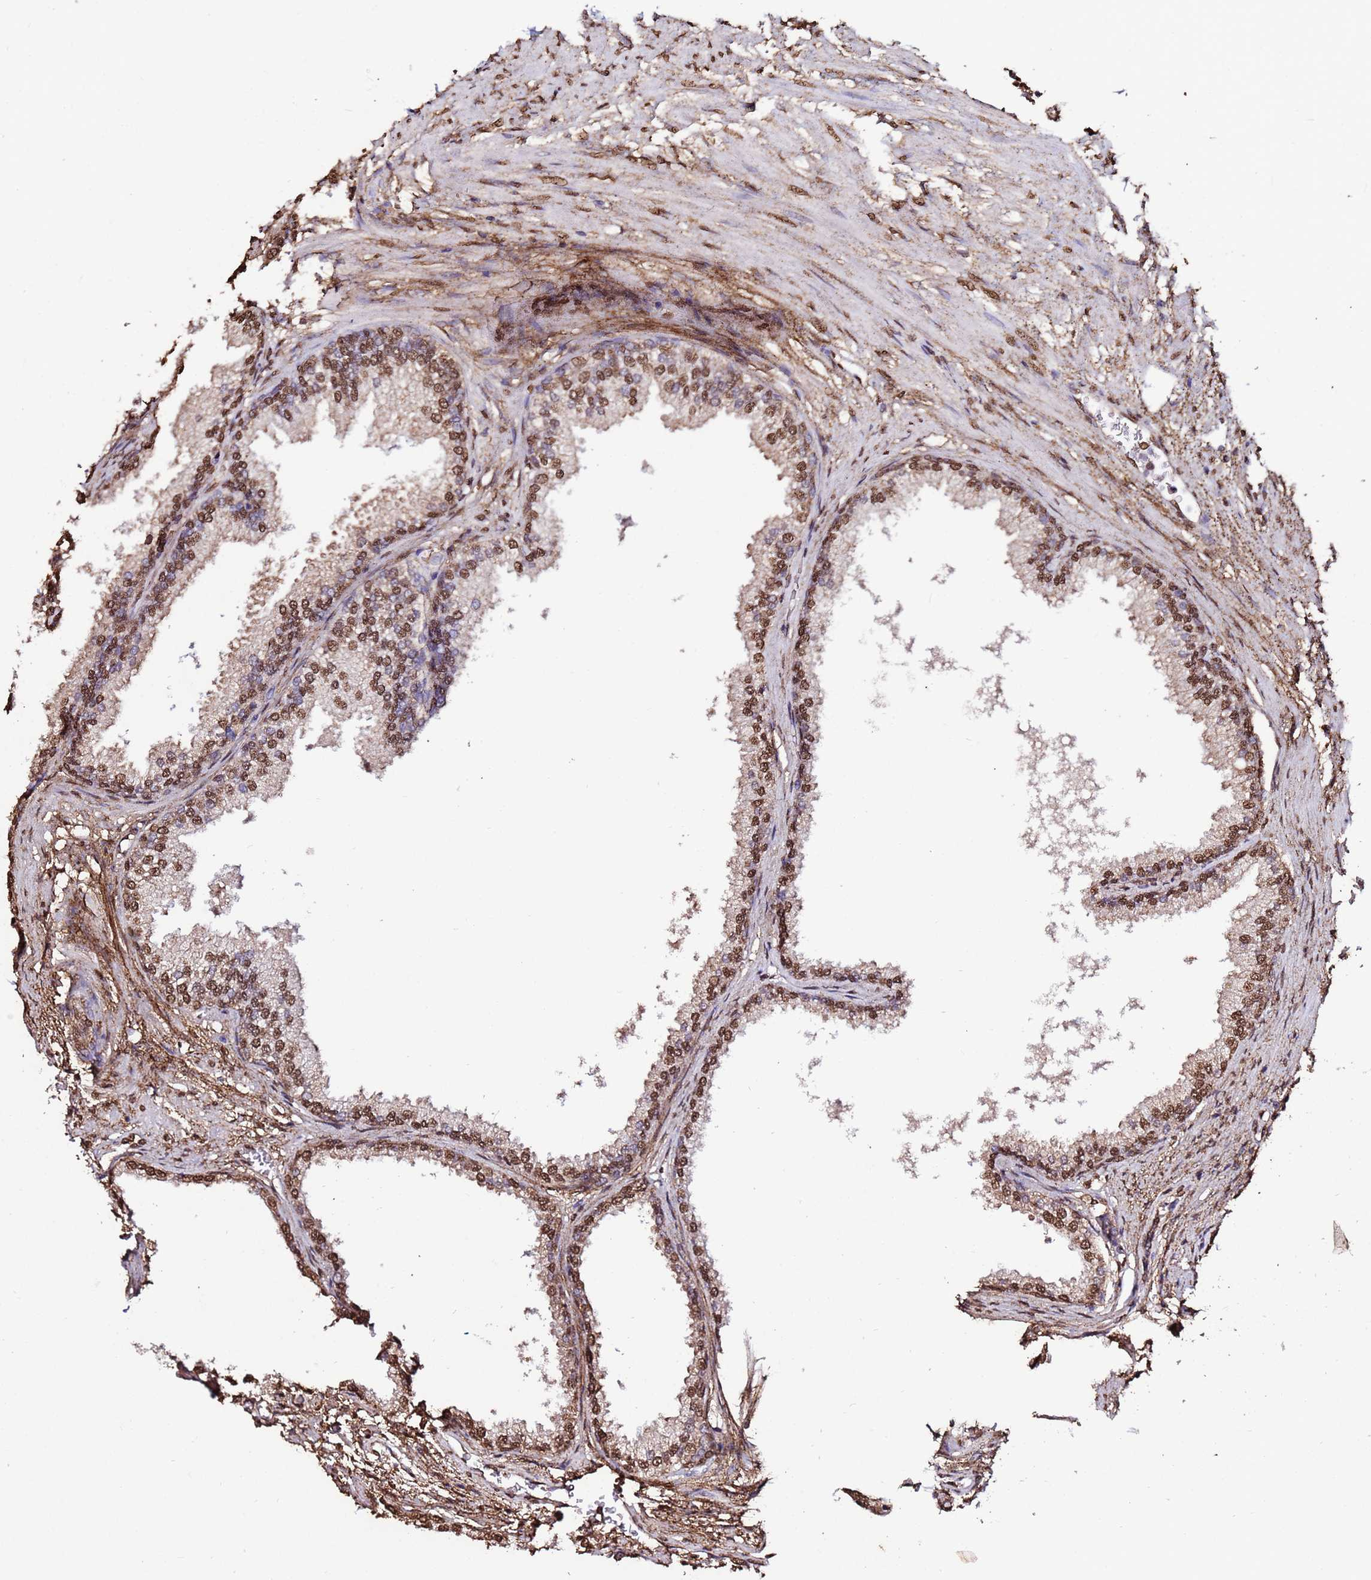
{"staining": {"intensity": "strong", "quantity": ">75%", "location": "nuclear"}, "tissue": "prostate", "cell_type": "Glandular cells", "image_type": "normal", "snomed": [{"axis": "morphology", "description": "Normal tissue, NOS"}, {"axis": "topography", "description": "Prostate"}], "caption": "Normal prostate displays strong nuclear expression in about >75% of glandular cells, visualized by immunohistochemistry.", "gene": "TRIP6", "patient": {"sex": "male", "age": 76}}